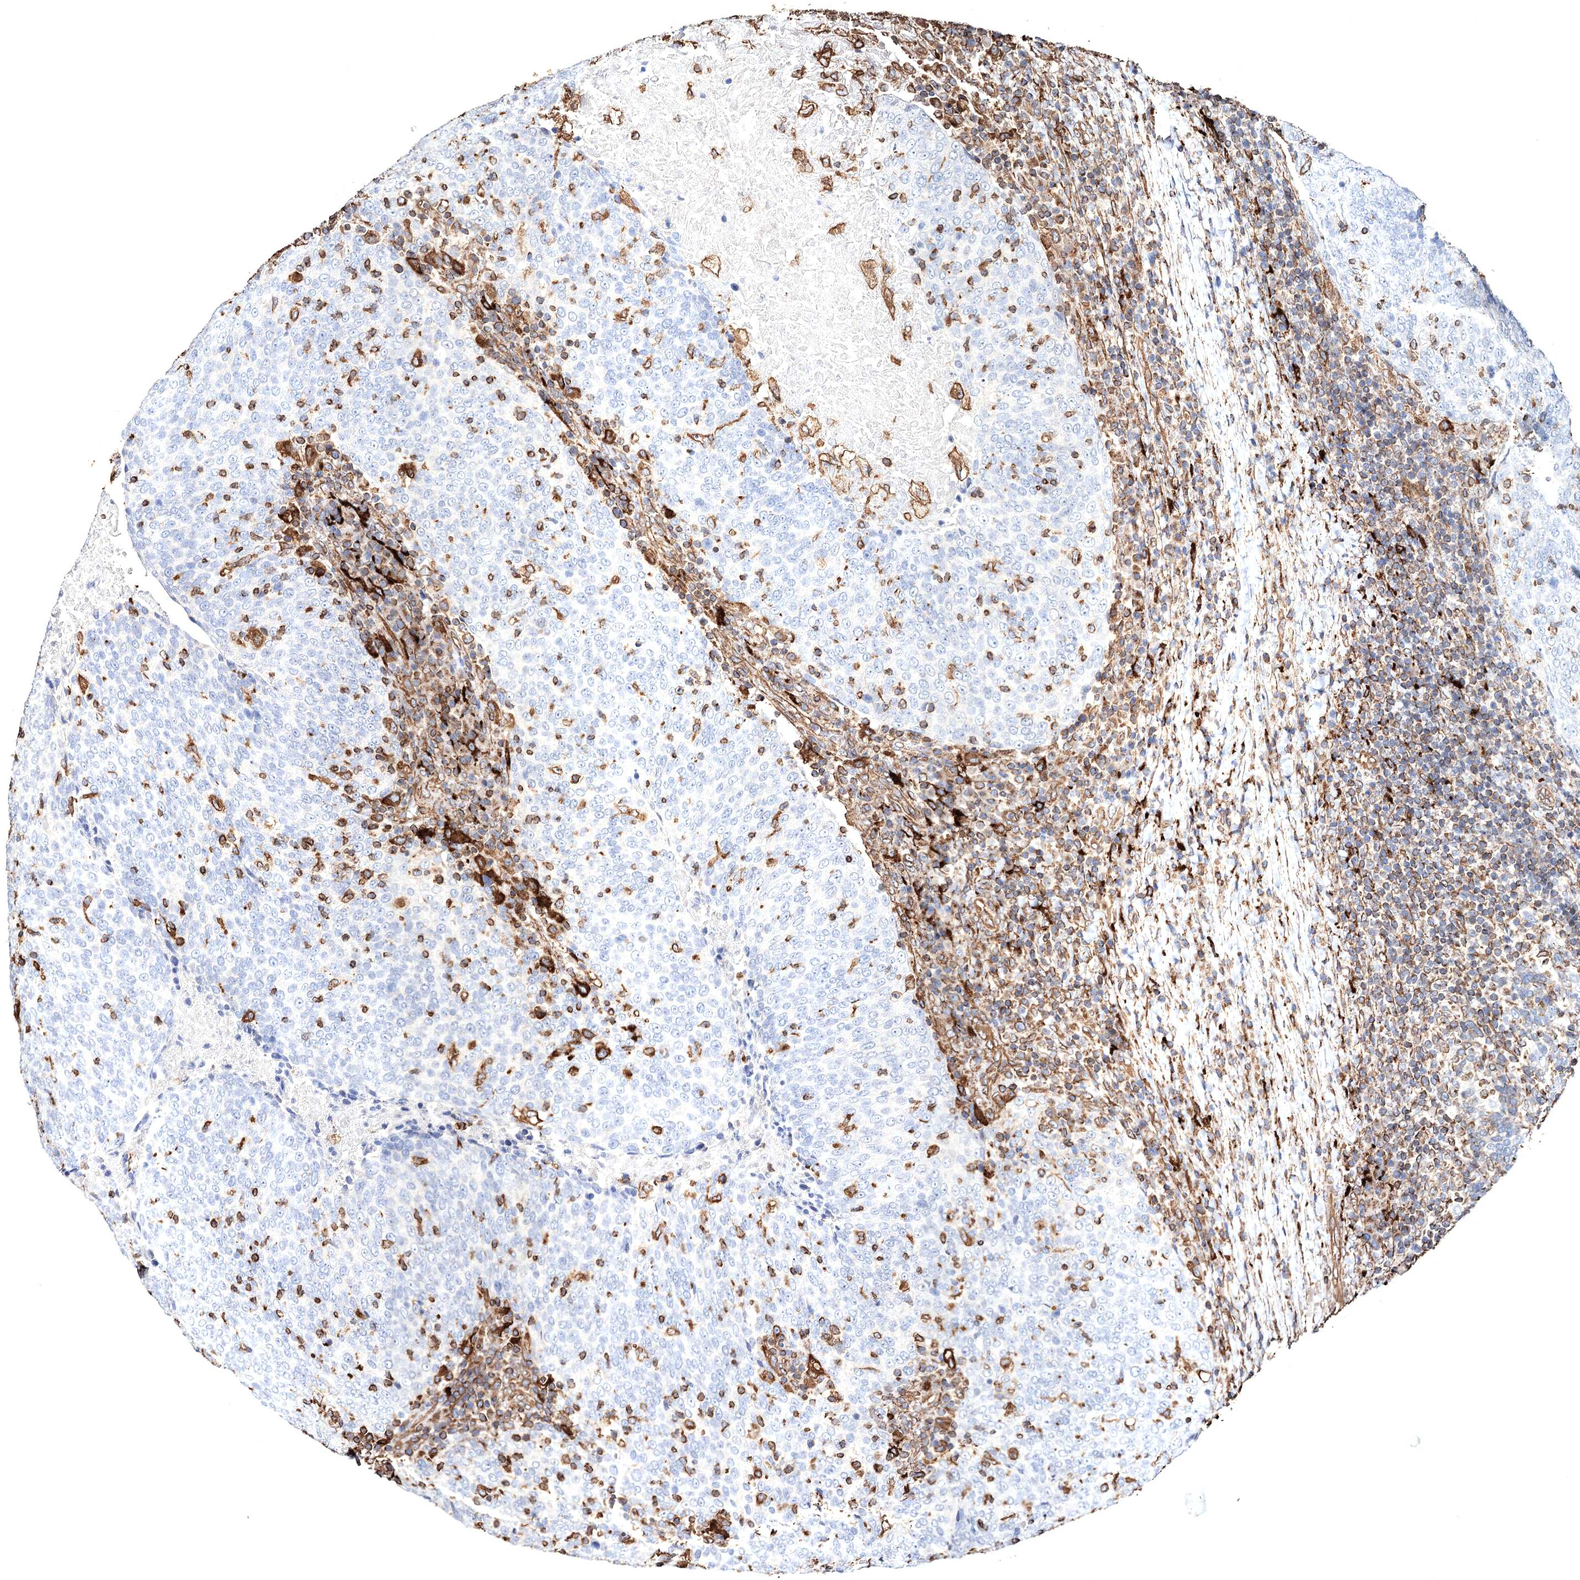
{"staining": {"intensity": "negative", "quantity": "none", "location": "none"}, "tissue": "head and neck cancer", "cell_type": "Tumor cells", "image_type": "cancer", "snomed": [{"axis": "morphology", "description": "Squamous cell carcinoma, NOS"}, {"axis": "morphology", "description": "Squamous cell carcinoma, metastatic, NOS"}, {"axis": "topography", "description": "Lymph node"}, {"axis": "topography", "description": "Head-Neck"}], "caption": "Photomicrograph shows no protein positivity in tumor cells of squamous cell carcinoma (head and neck) tissue.", "gene": "CLEC4M", "patient": {"sex": "male", "age": 62}}